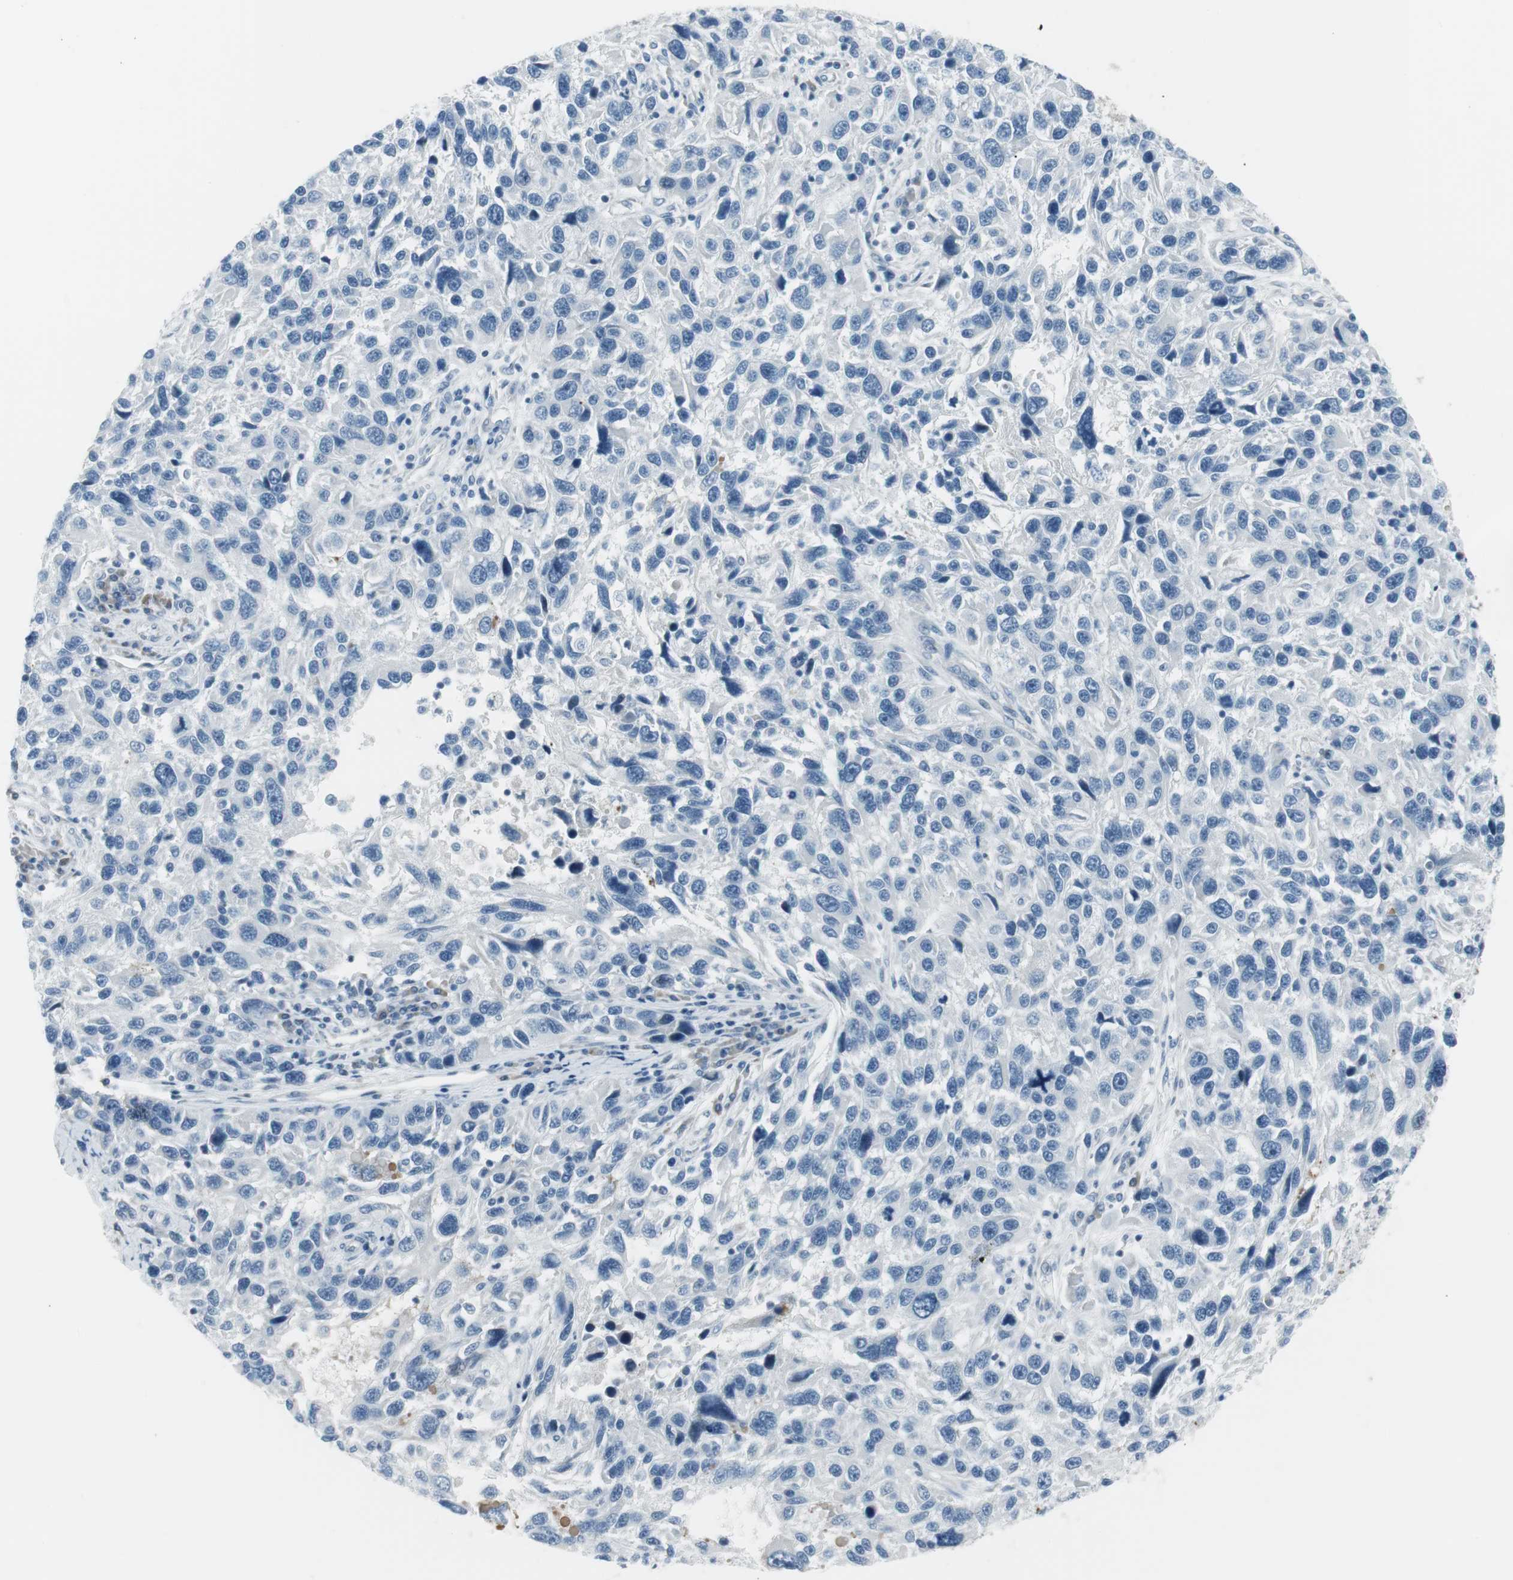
{"staining": {"intensity": "negative", "quantity": "none", "location": "none"}, "tissue": "melanoma", "cell_type": "Tumor cells", "image_type": "cancer", "snomed": [{"axis": "morphology", "description": "Malignant melanoma, NOS"}, {"axis": "topography", "description": "Skin"}], "caption": "Immunohistochemical staining of human melanoma displays no significant expression in tumor cells.", "gene": "AGR2", "patient": {"sex": "male", "age": 53}}